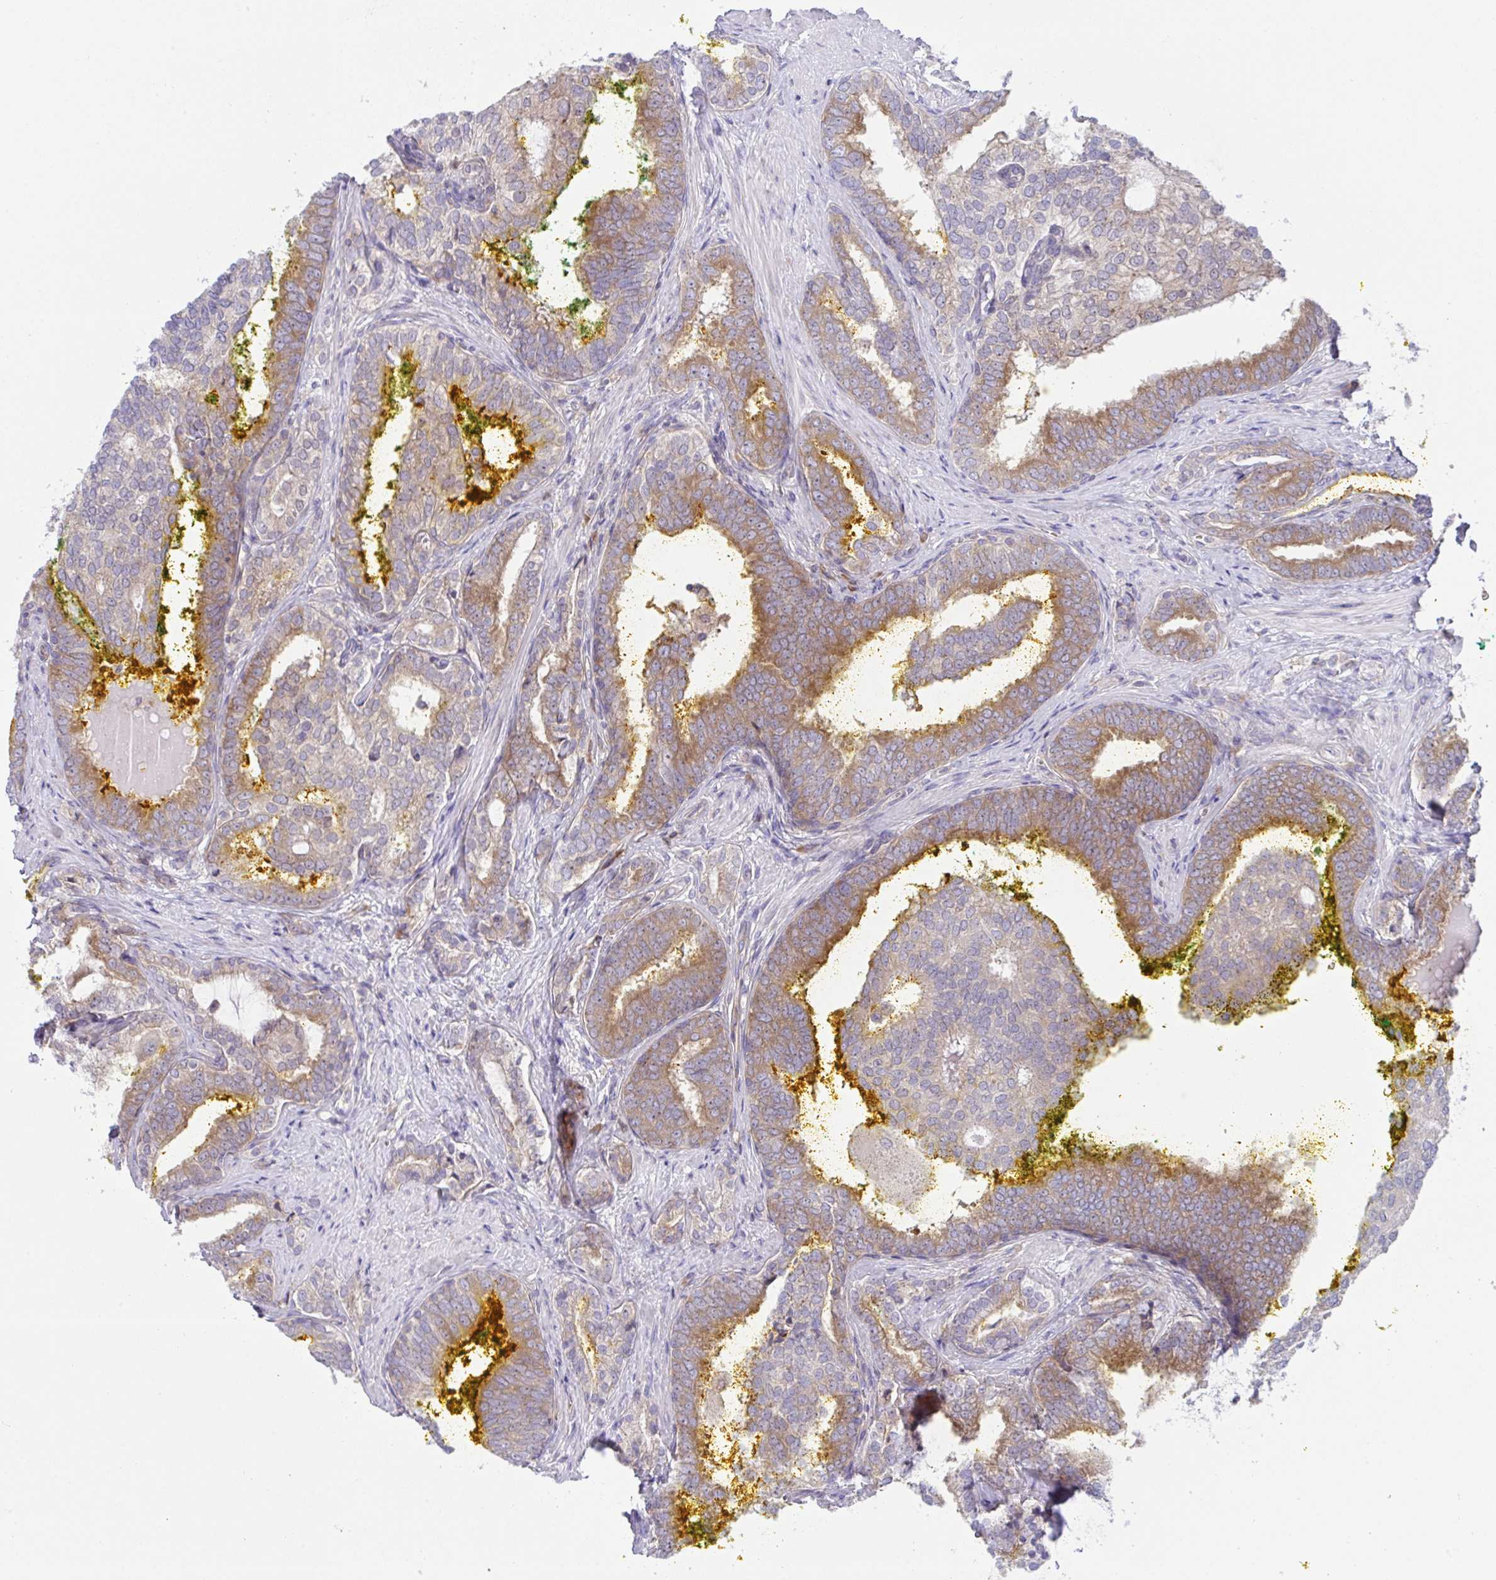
{"staining": {"intensity": "moderate", "quantity": "25%-75%", "location": "cytoplasmic/membranous"}, "tissue": "prostate cancer", "cell_type": "Tumor cells", "image_type": "cancer", "snomed": [{"axis": "morphology", "description": "Adenocarcinoma, High grade"}, {"axis": "topography", "description": "Prostate"}], "caption": "A high-resolution histopathology image shows immunohistochemistry (IHC) staining of prostate cancer, which demonstrates moderate cytoplasmic/membranous staining in about 25%-75% of tumor cells.", "gene": "FAU", "patient": {"sex": "male", "age": 72}}